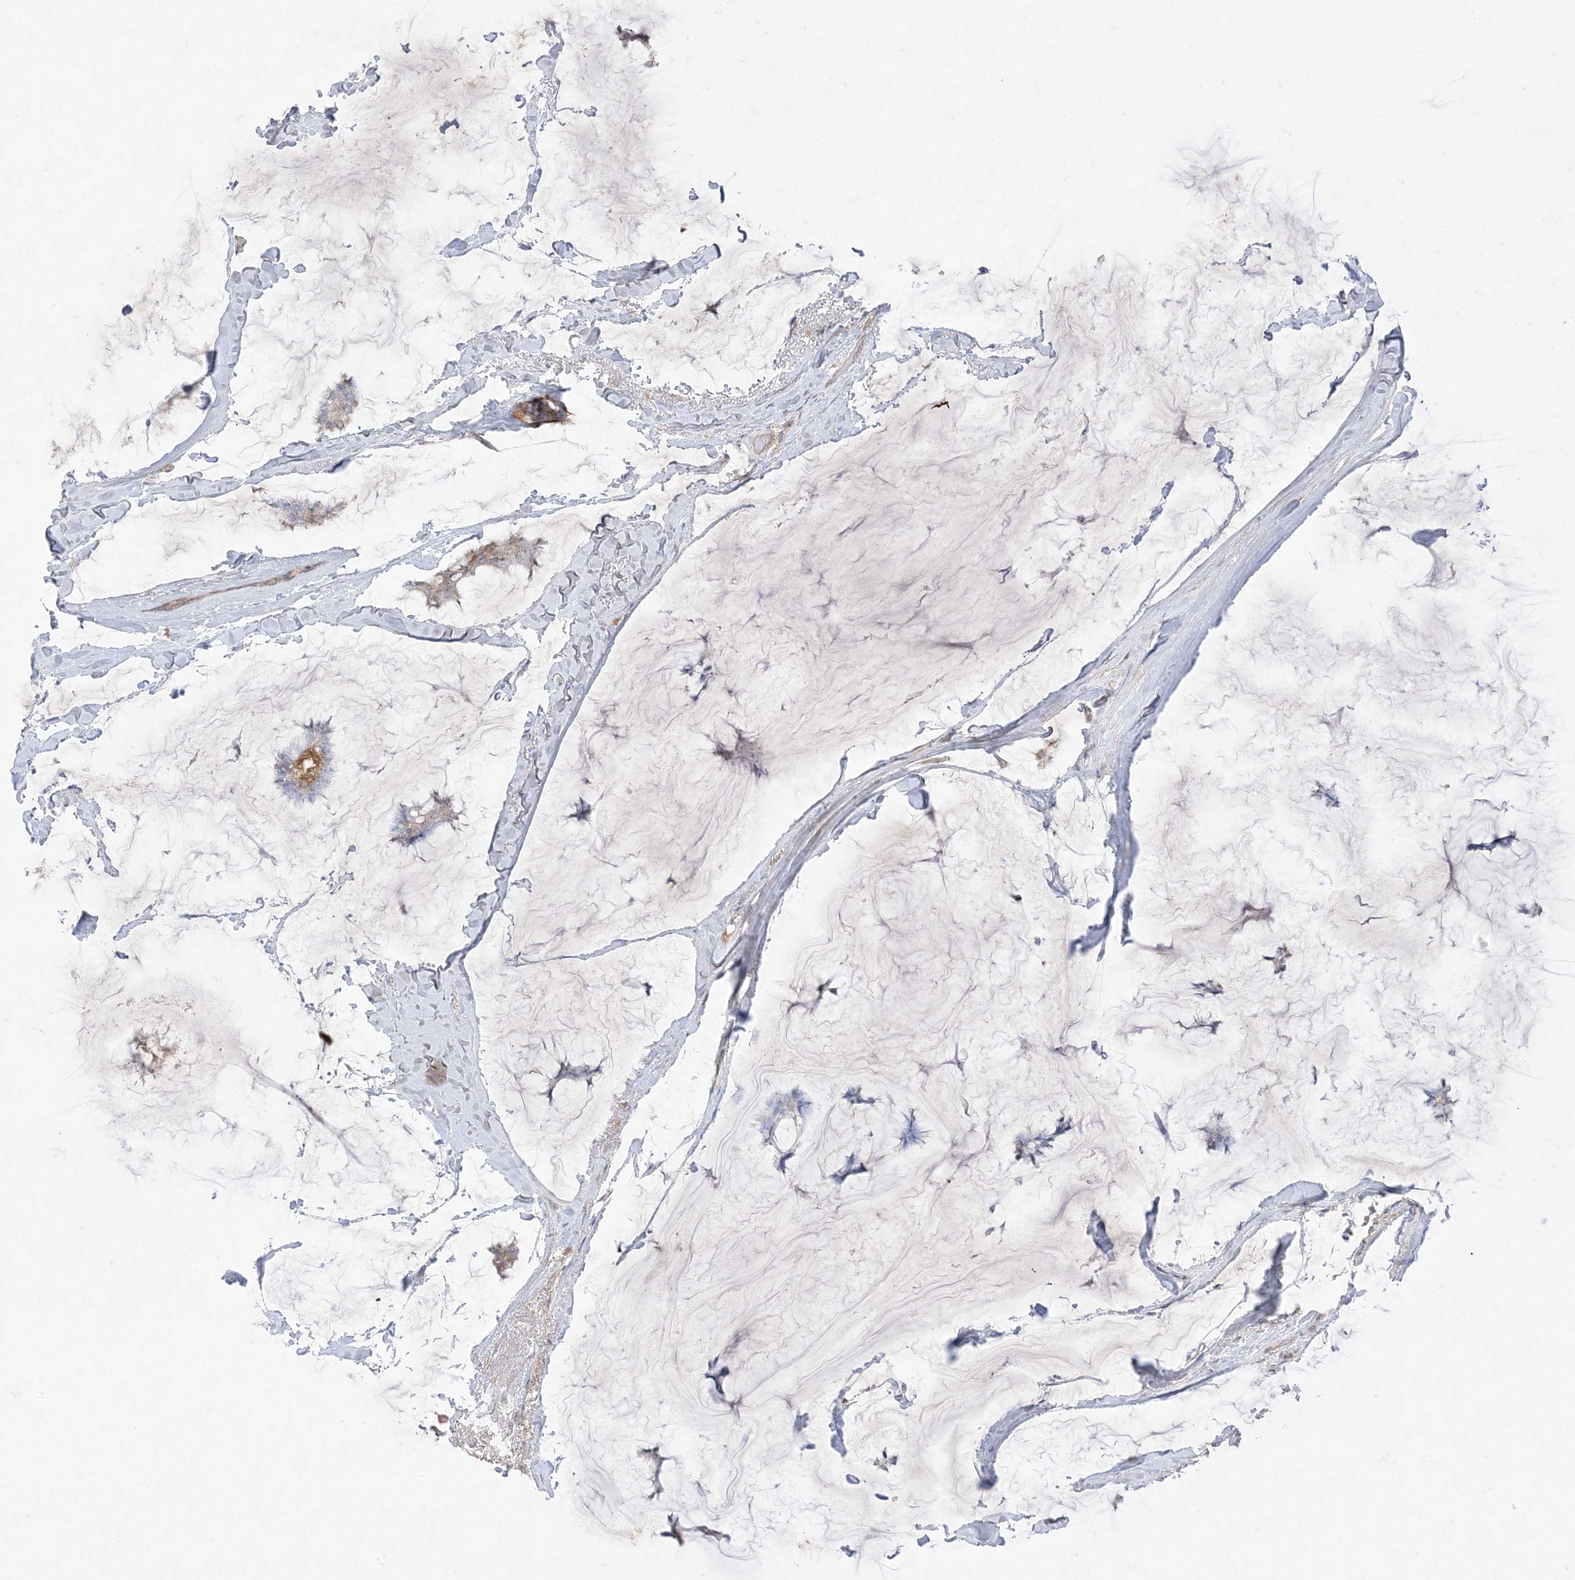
{"staining": {"intensity": "moderate", "quantity": "25%-75%", "location": "cytoplasmic/membranous"}, "tissue": "breast cancer", "cell_type": "Tumor cells", "image_type": "cancer", "snomed": [{"axis": "morphology", "description": "Duct carcinoma"}, {"axis": "topography", "description": "Breast"}], "caption": "The immunohistochemical stain highlights moderate cytoplasmic/membranous positivity in tumor cells of breast cancer tissue. (brown staining indicates protein expression, while blue staining denotes nuclei).", "gene": "UBE2C", "patient": {"sex": "female", "age": 93}}